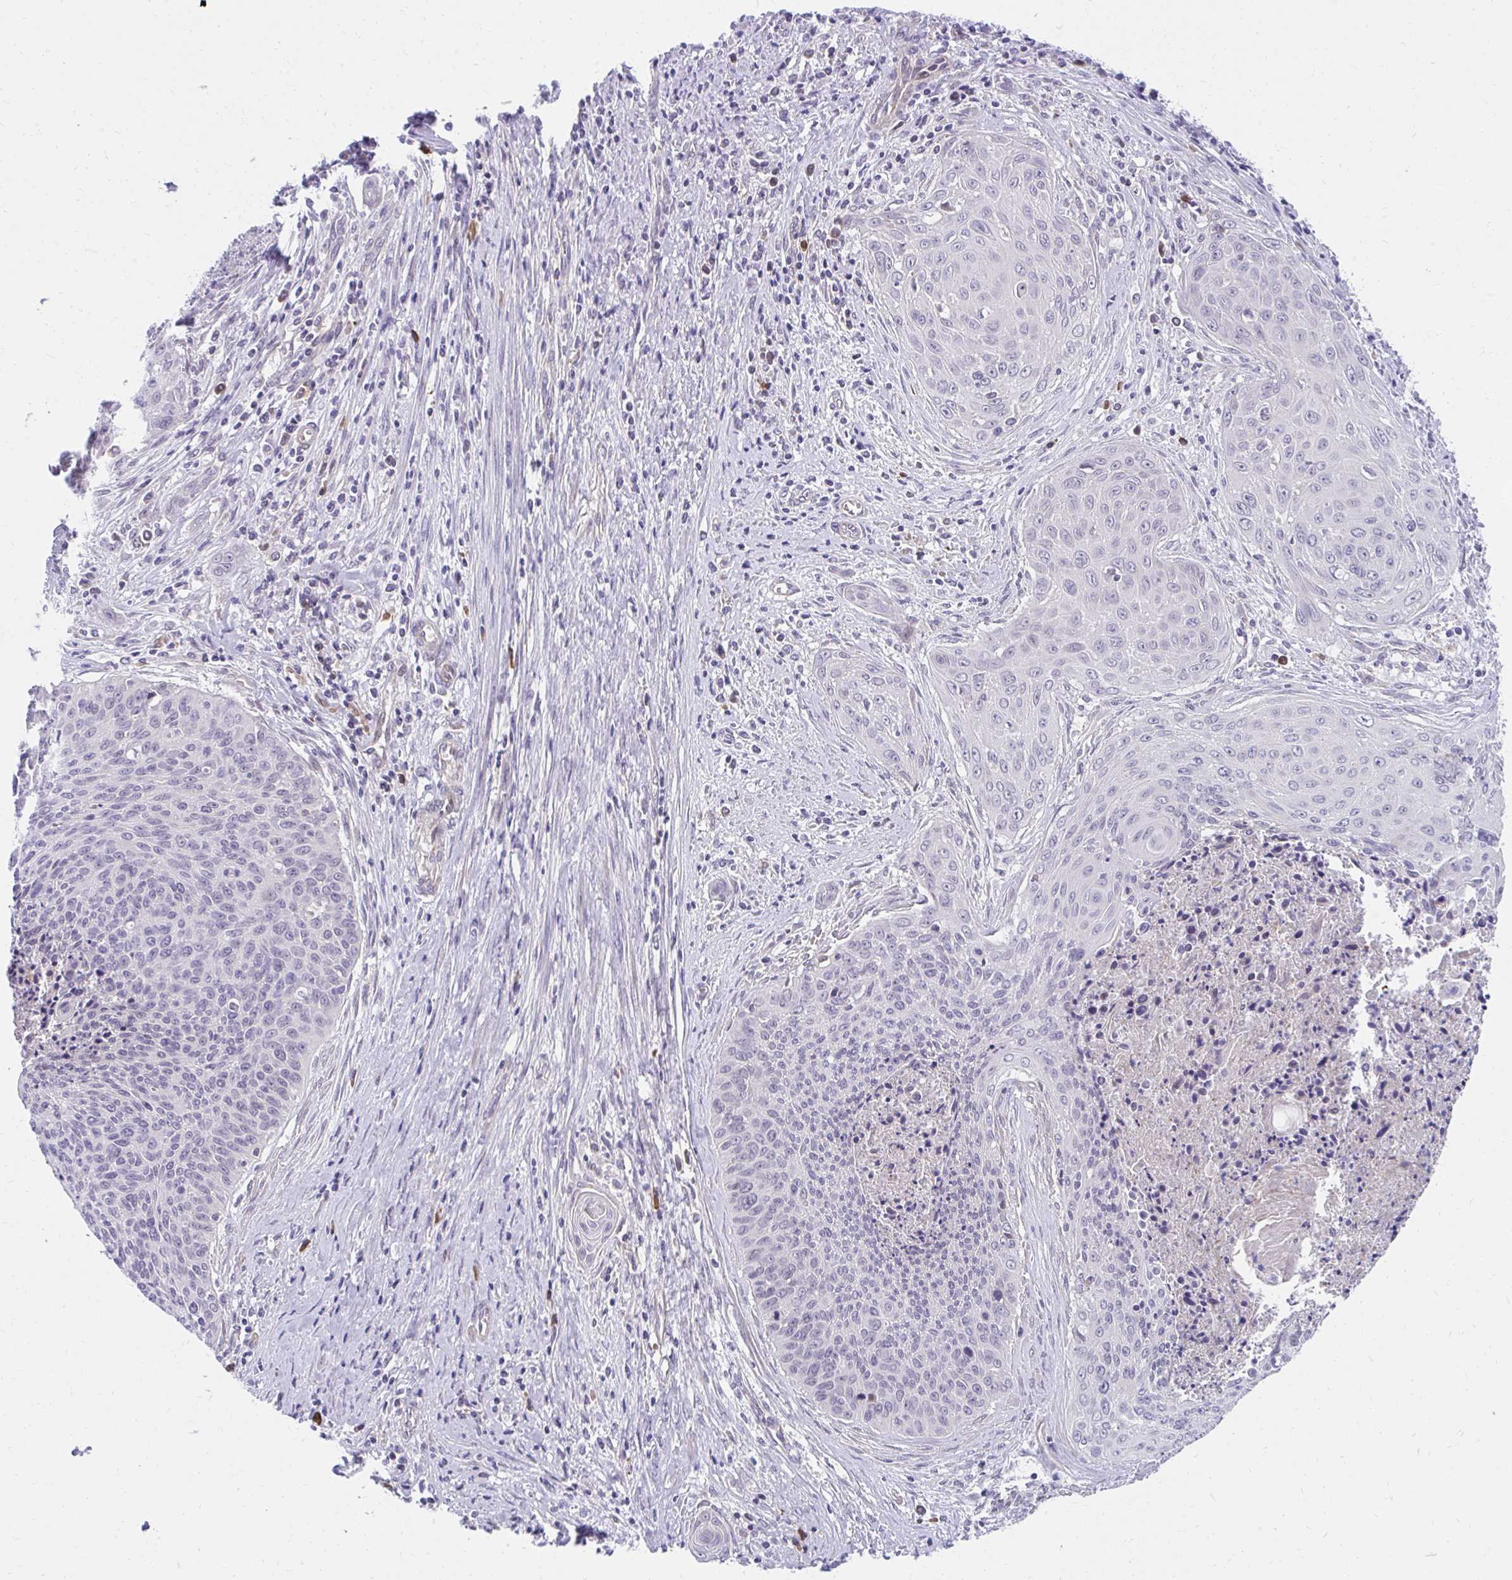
{"staining": {"intensity": "negative", "quantity": "none", "location": "none"}, "tissue": "cervical cancer", "cell_type": "Tumor cells", "image_type": "cancer", "snomed": [{"axis": "morphology", "description": "Squamous cell carcinoma, NOS"}, {"axis": "topography", "description": "Cervix"}], "caption": "High power microscopy histopathology image of an immunohistochemistry photomicrograph of cervical squamous cell carcinoma, revealing no significant positivity in tumor cells.", "gene": "SLAMF7", "patient": {"sex": "female", "age": 55}}